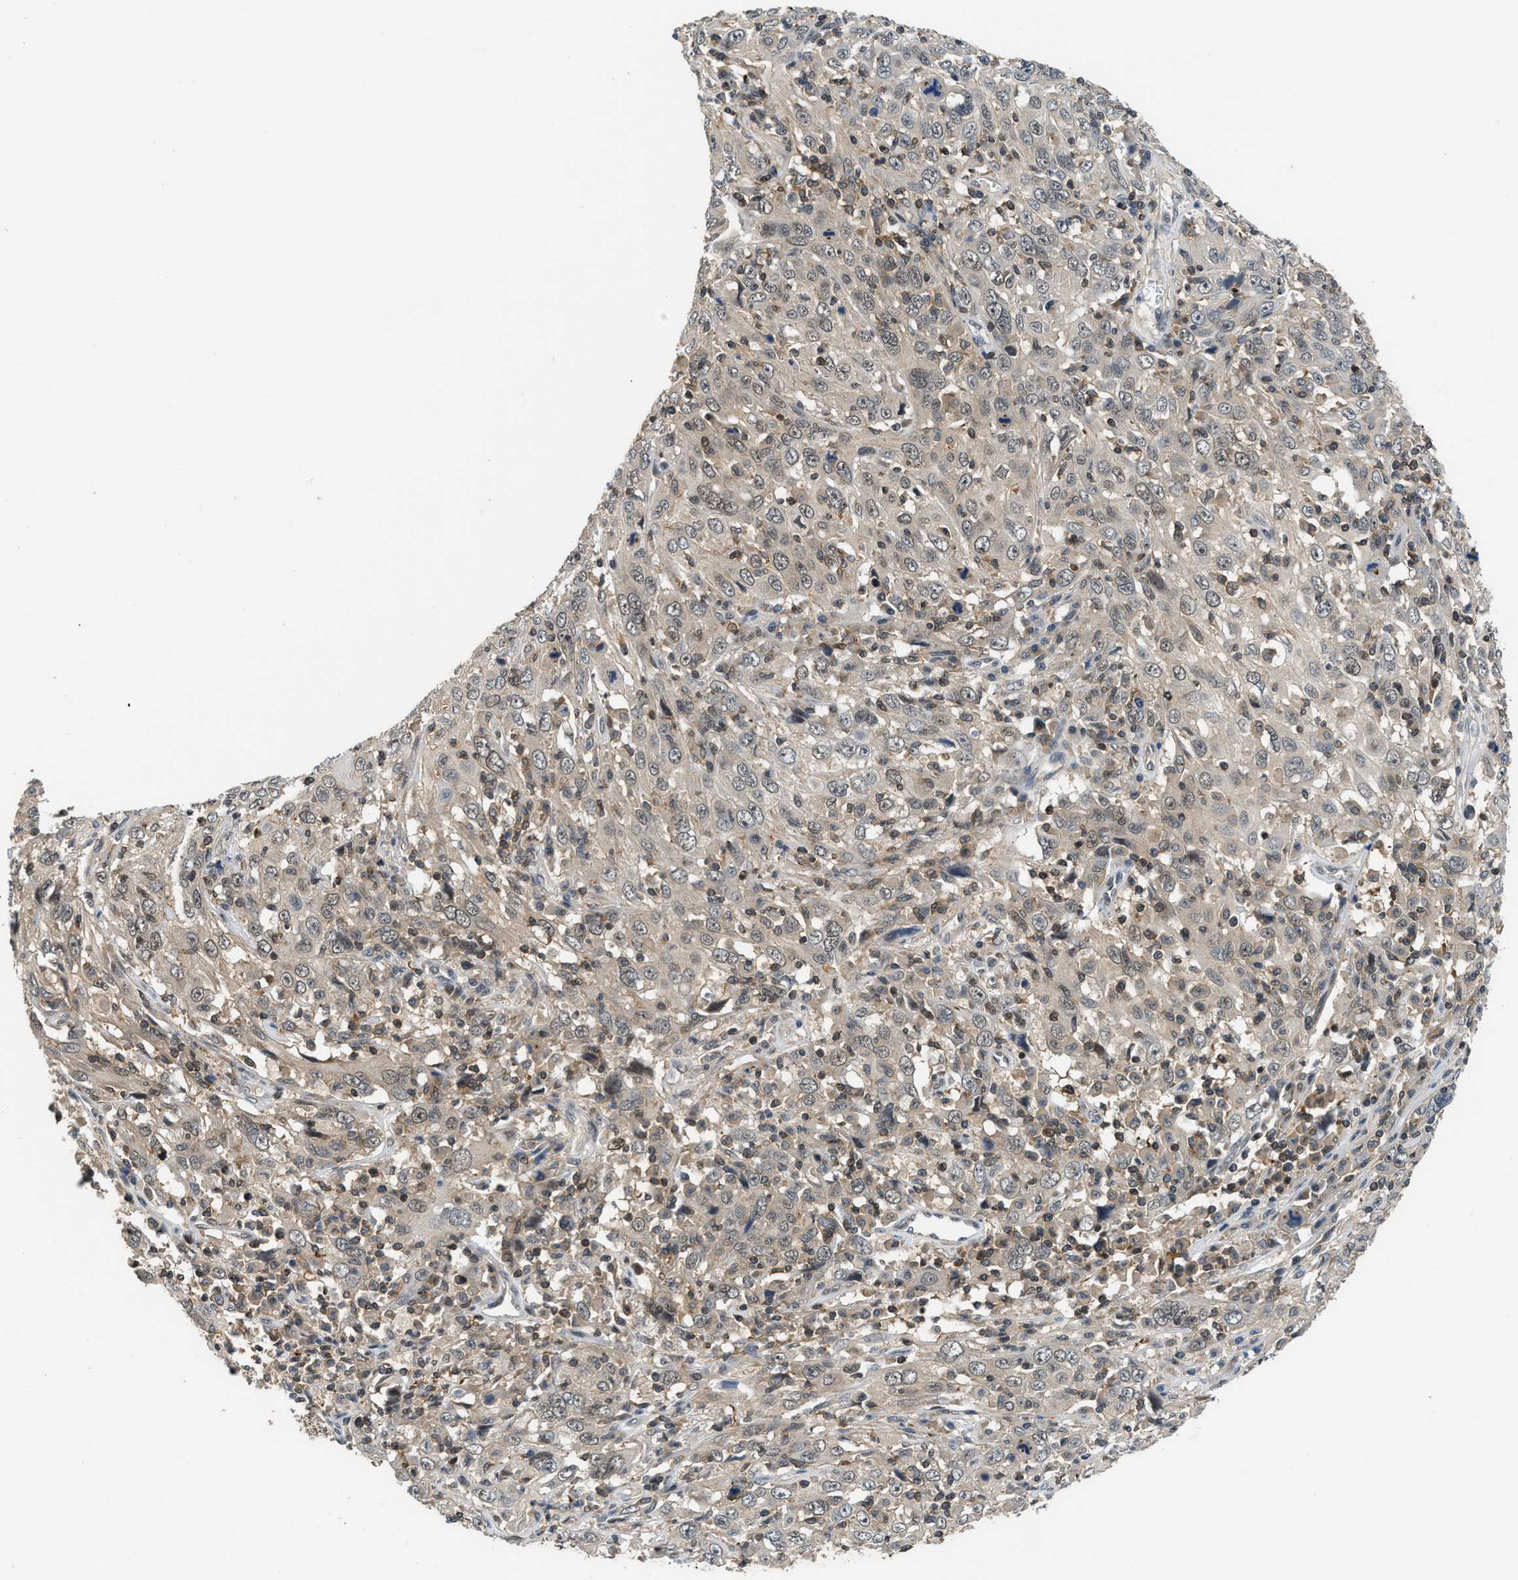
{"staining": {"intensity": "weak", "quantity": ">75%", "location": "cytoplasmic/membranous"}, "tissue": "cervical cancer", "cell_type": "Tumor cells", "image_type": "cancer", "snomed": [{"axis": "morphology", "description": "Squamous cell carcinoma, NOS"}, {"axis": "topography", "description": "Cervix"}], "caption": "Immunohistochemistry of cervical cancer (squamous cell carcinoma) shows low levels of weak cytoplasmic/membranous staining in approximately >75% of tumor cells.", "gene": "MTMR1", "patient": {"sex": "female", "age": 46}}